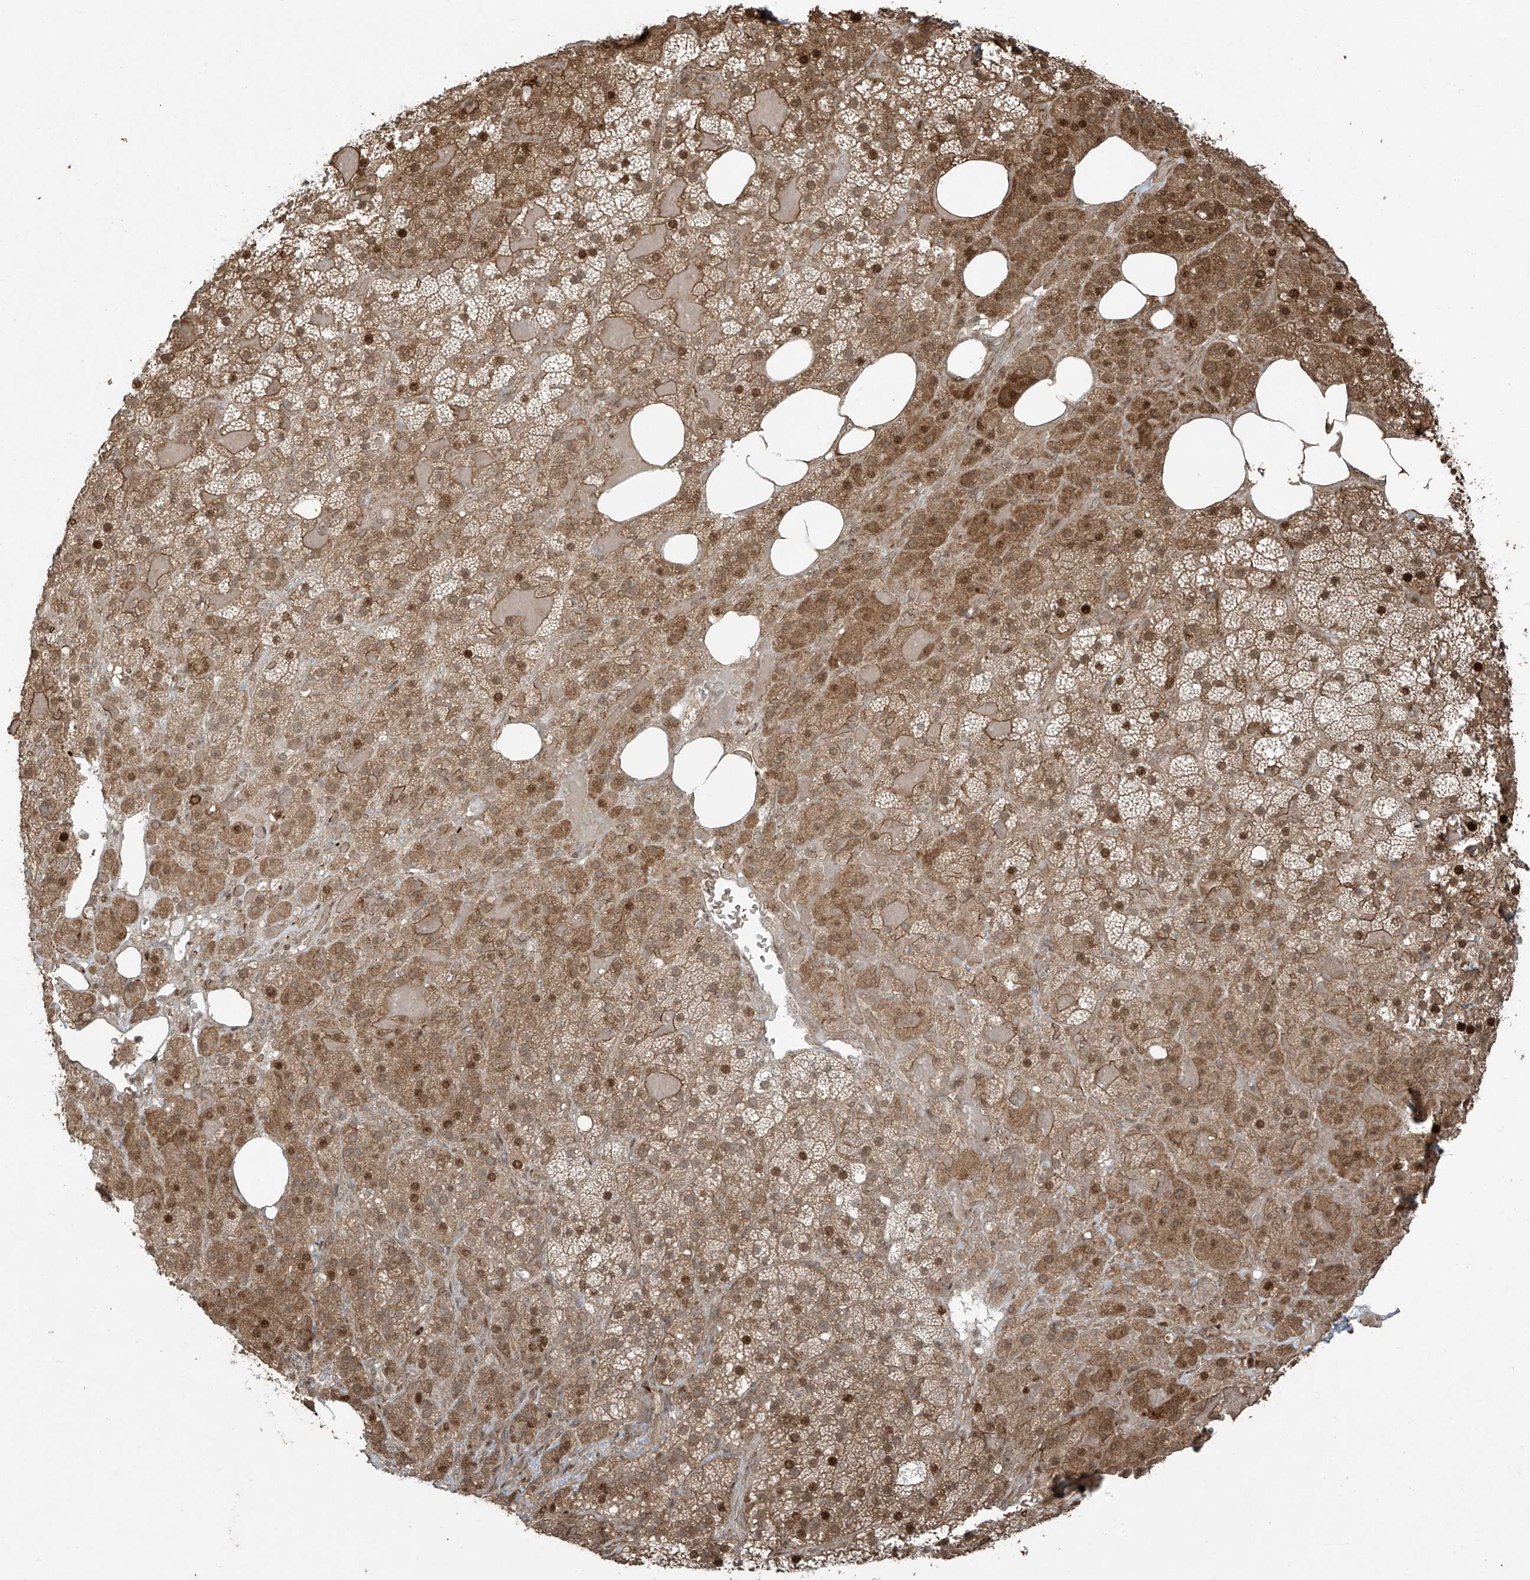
{"staining": {"intensity": "moderate", "quantity": ">75%", "location": "cytoplasmic/membranous,nuclear"}, "tissue": "adrenal gland", "cell_type": "Glandular cells", "image_type": "normal", "snomed": [{"axis": "morphology", "description": "Normal tissue, NOS"}, {"axis": "topography", "description": "Adrenal gland"}], "caption": "Immunohistochemistry (IHC) (DAB) staining of benign adrenal gland exhibits moderate cytoplasmic/membranous,nuclear protein expression in about >75% of glandular cells.", "gene": "TTC22", "patient": {"sex": "female", "age": 59}}